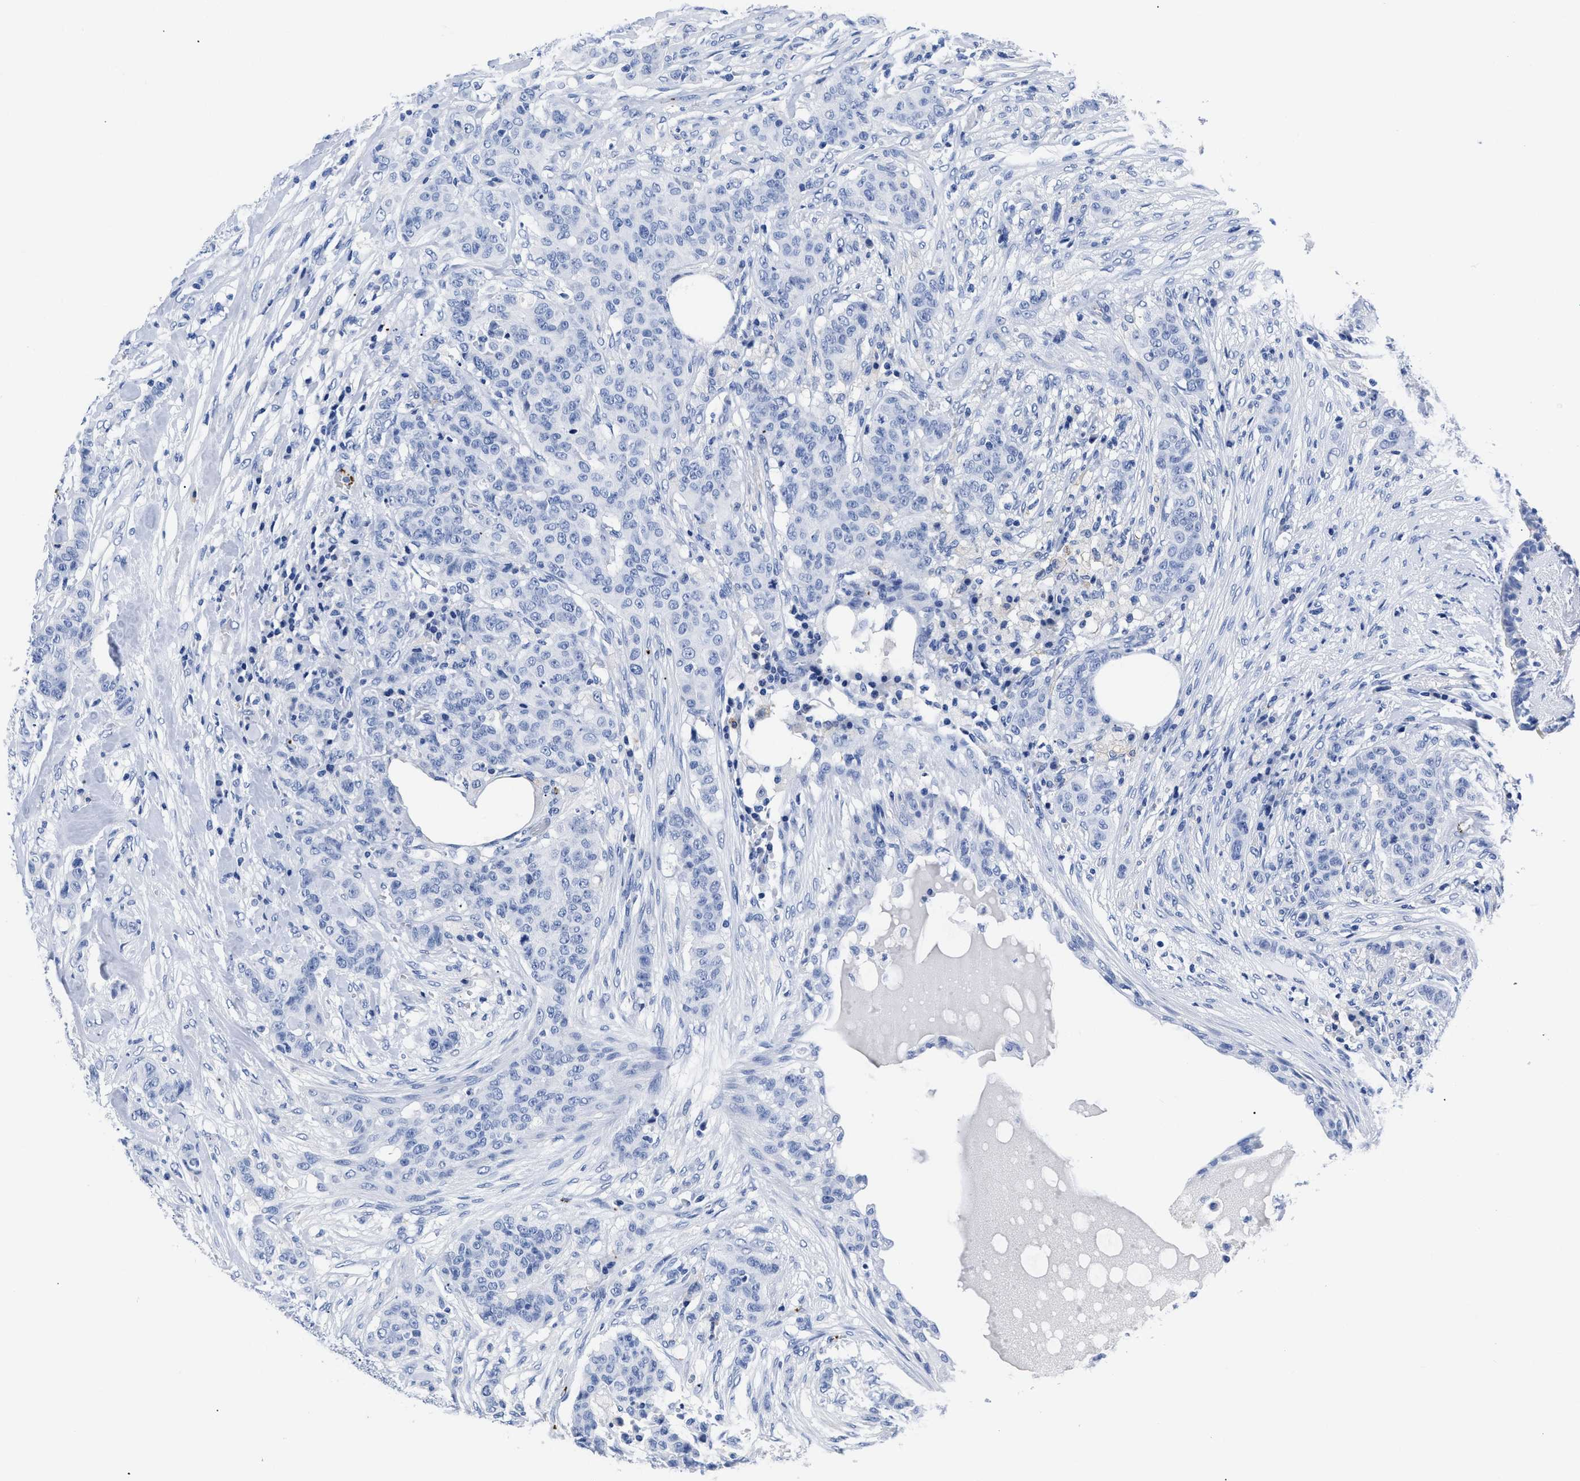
{"staining": {"intensity": "negative", "quantity": "none", "location": "none"}, "tissue": "breast cancer", "cell_type": "Tumor cells", "image_type": "cancer", "snomed": [{"axis": "morphology", "description": "Normal tissue, NOS"}, {"axis": "morphology", "description": "Duct carcinoma"}, {"axis": "topography", "description": "Breast"}], "caption": "There is no significant positivity in tumor cells of breast cancer.", "gene": "TREML1", "patient": {"sex": "female", "age": 40}}